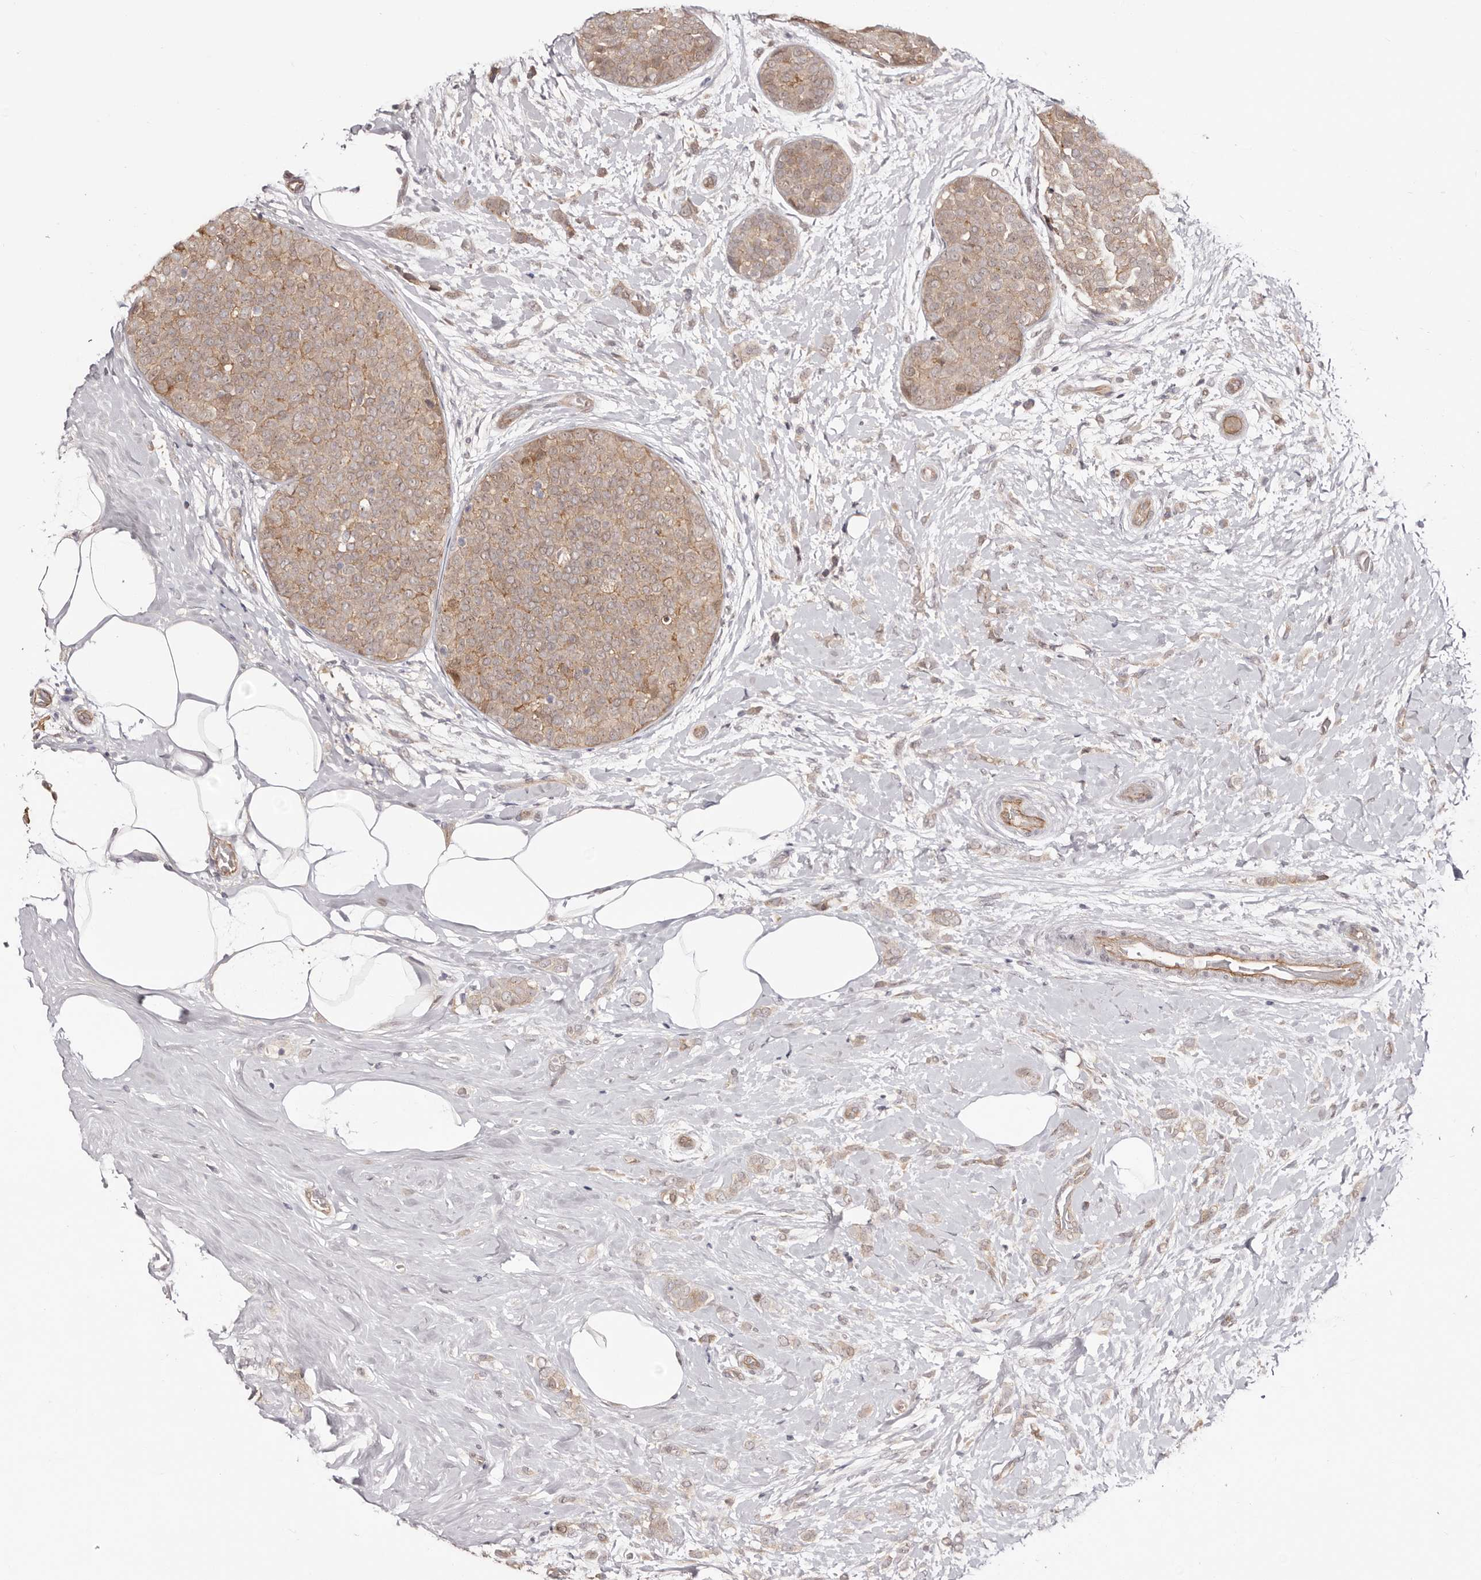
{"staining": {"intensity": "moderate", "quantity": ">75%", "location": "cytoplasmic/membranous"}, "tissue": "breast cancer", "cell_type": "Tumor cells", "image_type": "cancer", "snomed": [{"axis": "morphology", "description": "Lobular carcinoma, in situ"}, {"axis": "morphology", "description": "Lobular carcinoma"}, {"axis": "topography", "description": "Breast"}], "caption": "Breast lobular carcinoma tissue demonstrates moderate cytoplasmic/membranous staining in approximately >75% of tumor cells", "gene": "EGR3", "patient": {"sex": "female", "age": 41}}